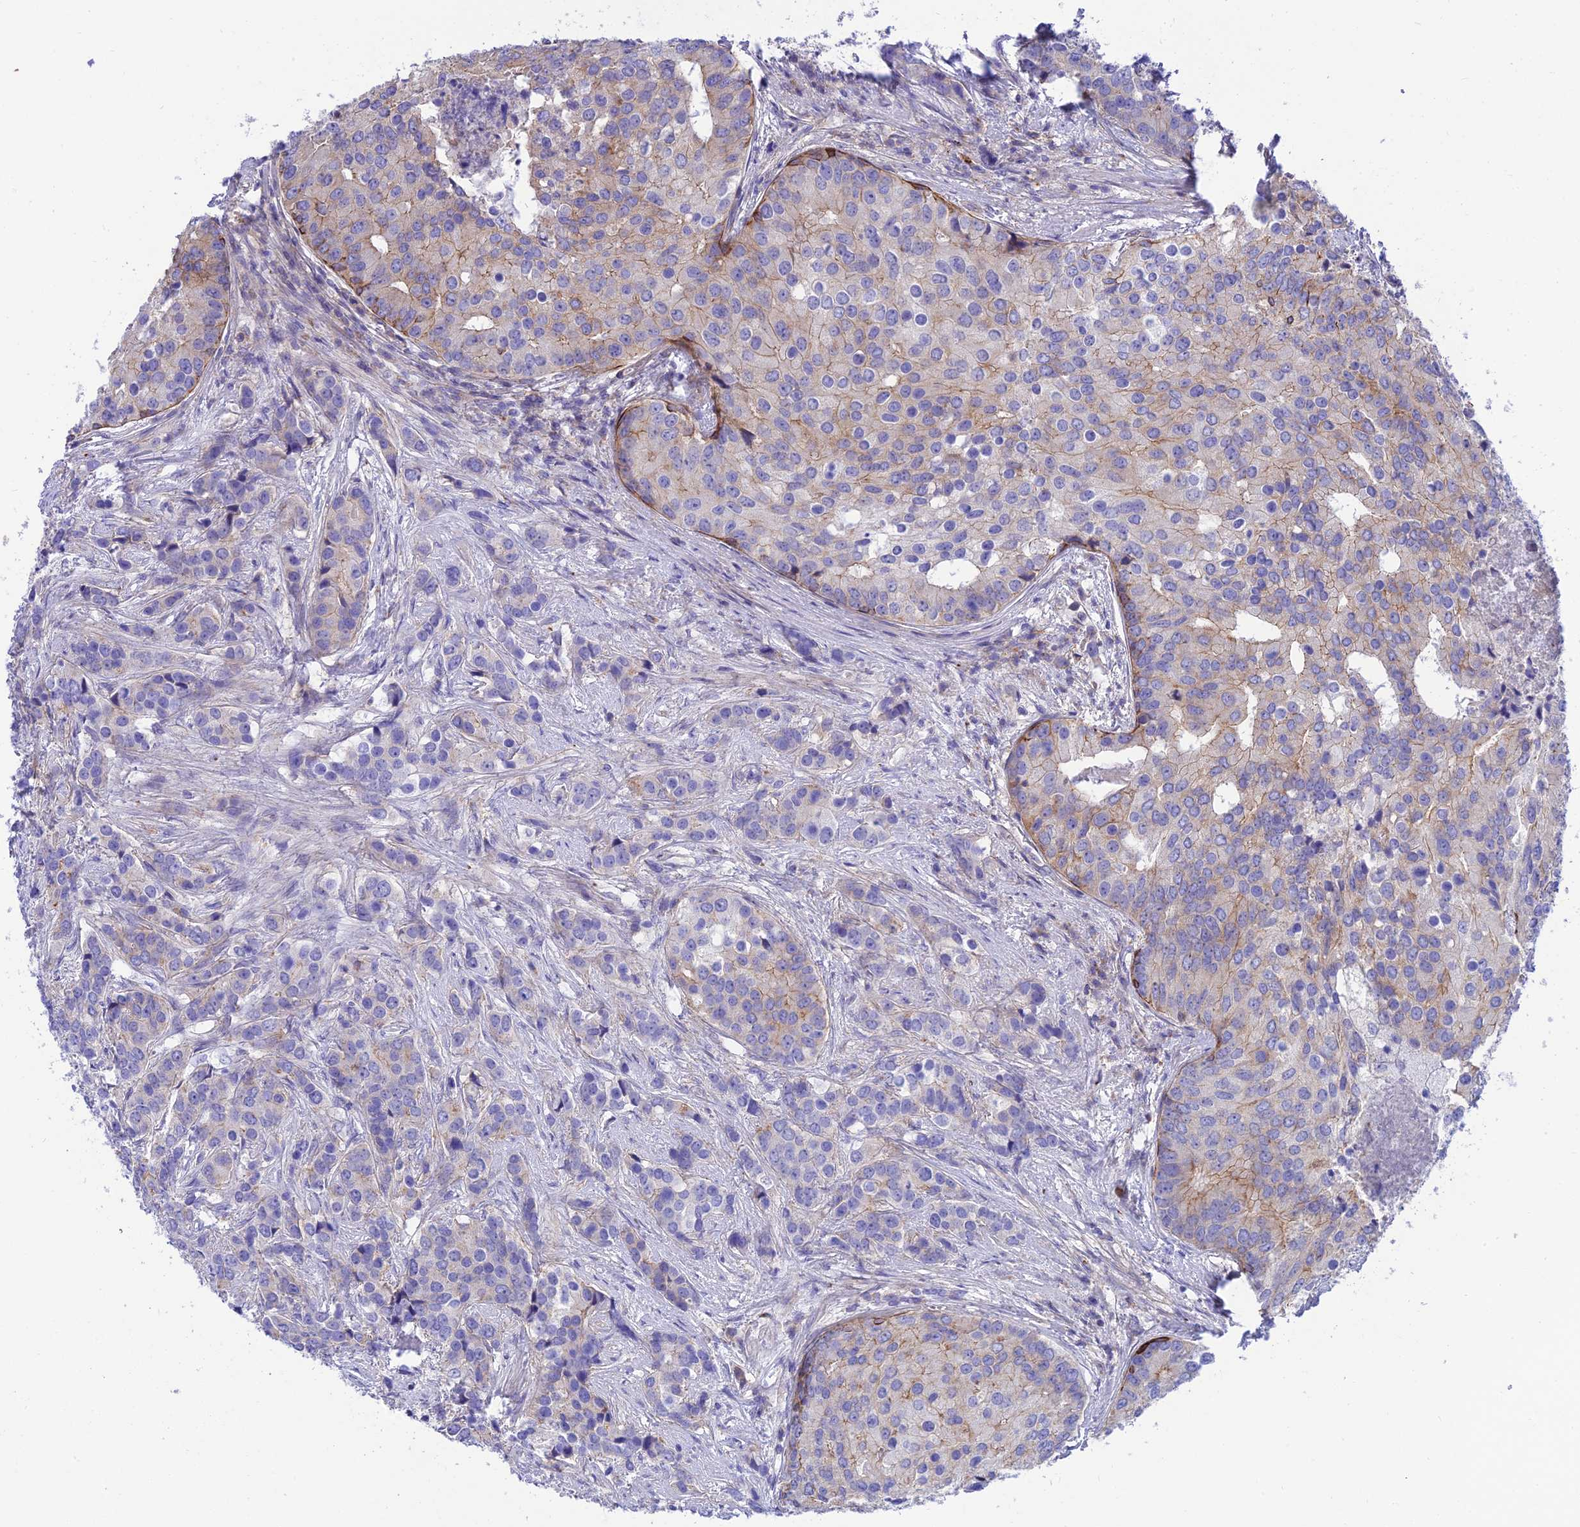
{"staining": {"intensity": "moderate", "quantity": "25%-75%", "location": "cytoplasmic/membranous"}, "tissue": "prostate cancer", "cell_type": "Tumor cells", "image_type": "cancer", "snomed": [{"axis": "morphology", "description": "Adenocarcinoma, High grade"}, {"axis": "topography", "description": "Prostate"}], "caption": "Brown immunohistochemical staining in prostate cancer exhibits moderate cytoplasmic/membranous expression in approximately 25%-75% of tumor cells.", "gene": "CCDC157", "patient": {"sex": "male", "age": 62}}